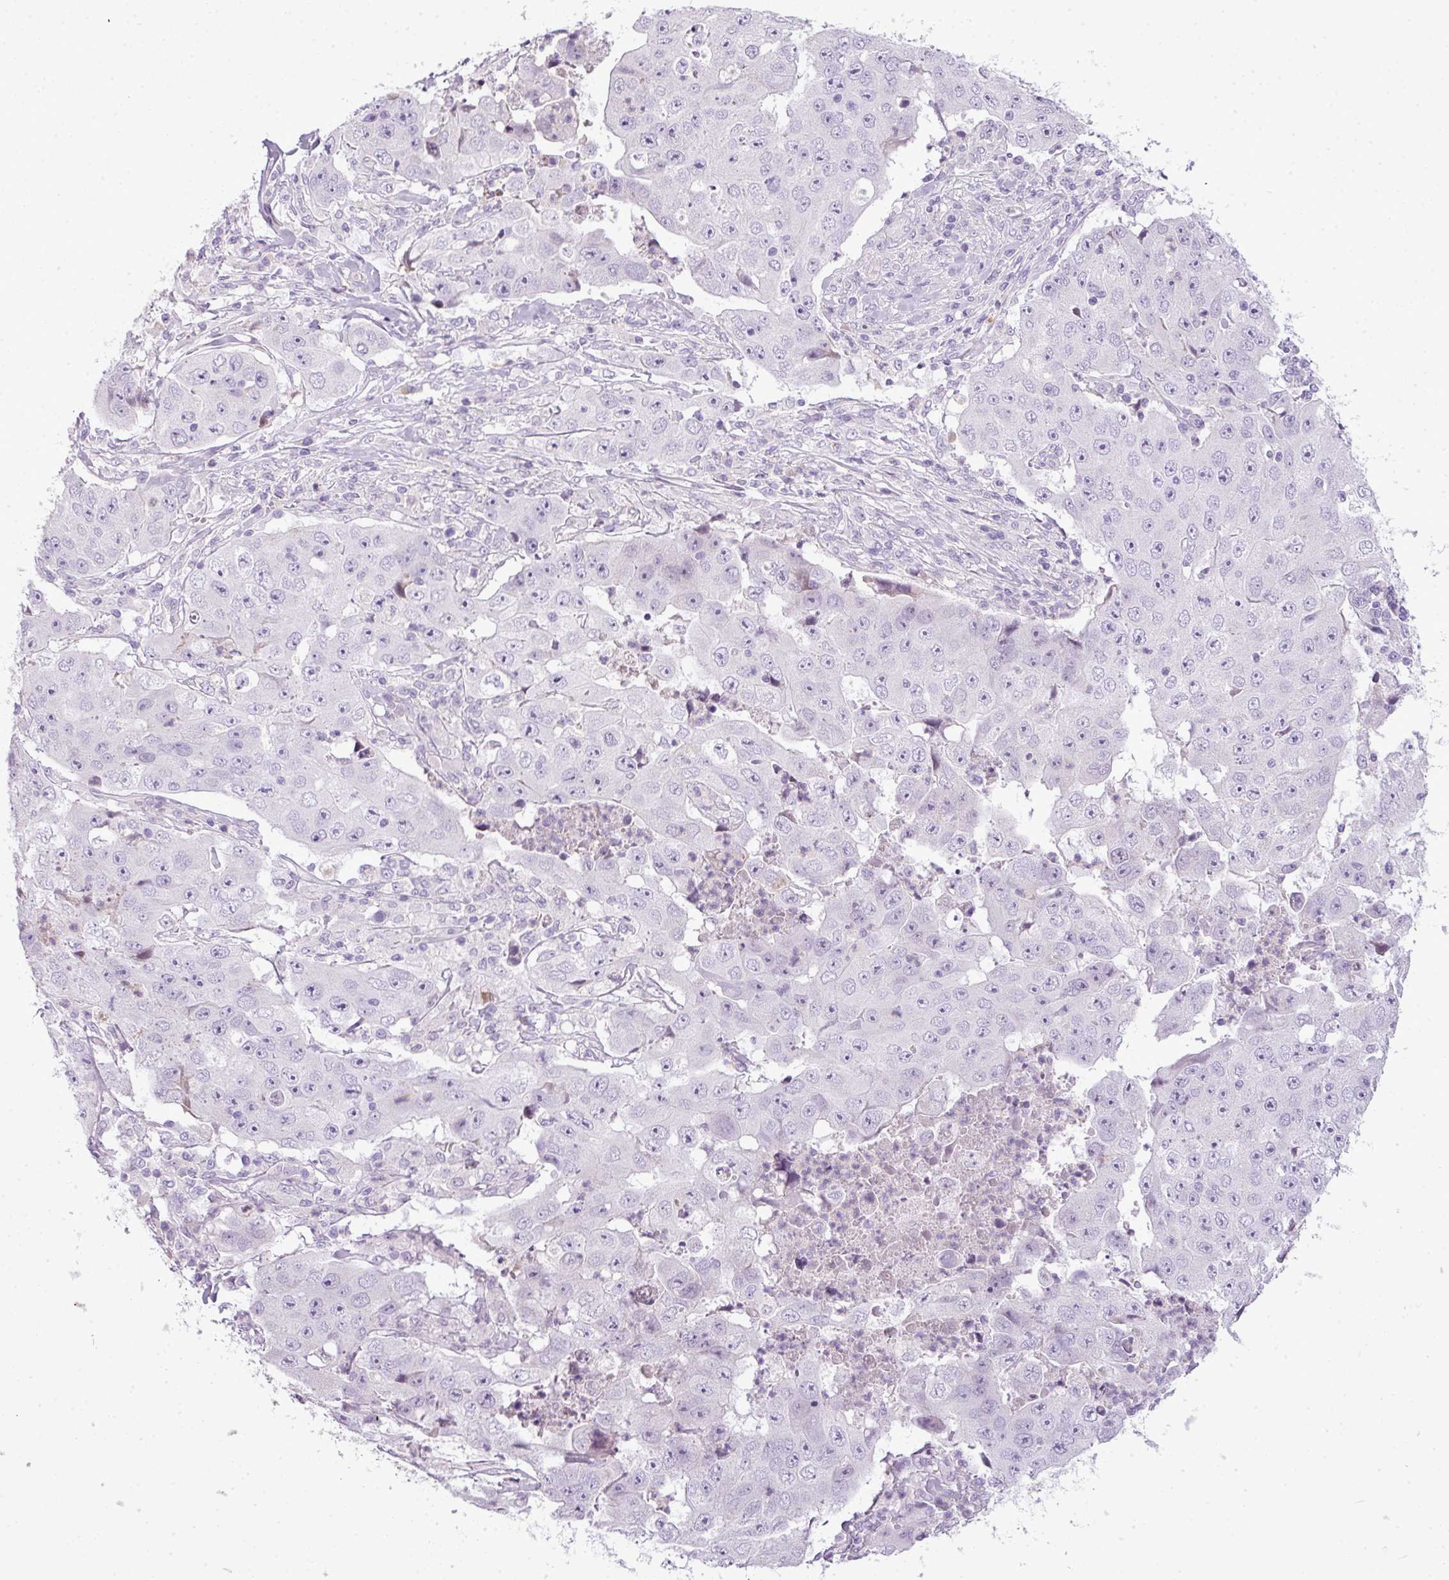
{"staining": {"intensity": "negative", "quantity": "none", "location": "none"}, "tissue": "lung cancer", "cell_type": "Tumor cells", "image_type": "cancer", "snomed": [{"axis": "morphology", "description": "Squamous cell carcinoma, NOS"}, {"axis": "topography", "description": "Lung"}], "caption": "DAB (3,3'-diaminobenzidine) immunohistochemical staining of human lung cancer (squamous cell carcinoma) exhibits no significant positivity in tumor cells.", "gene": "C4B", "patient": {"sex": "male", "age": 64}}